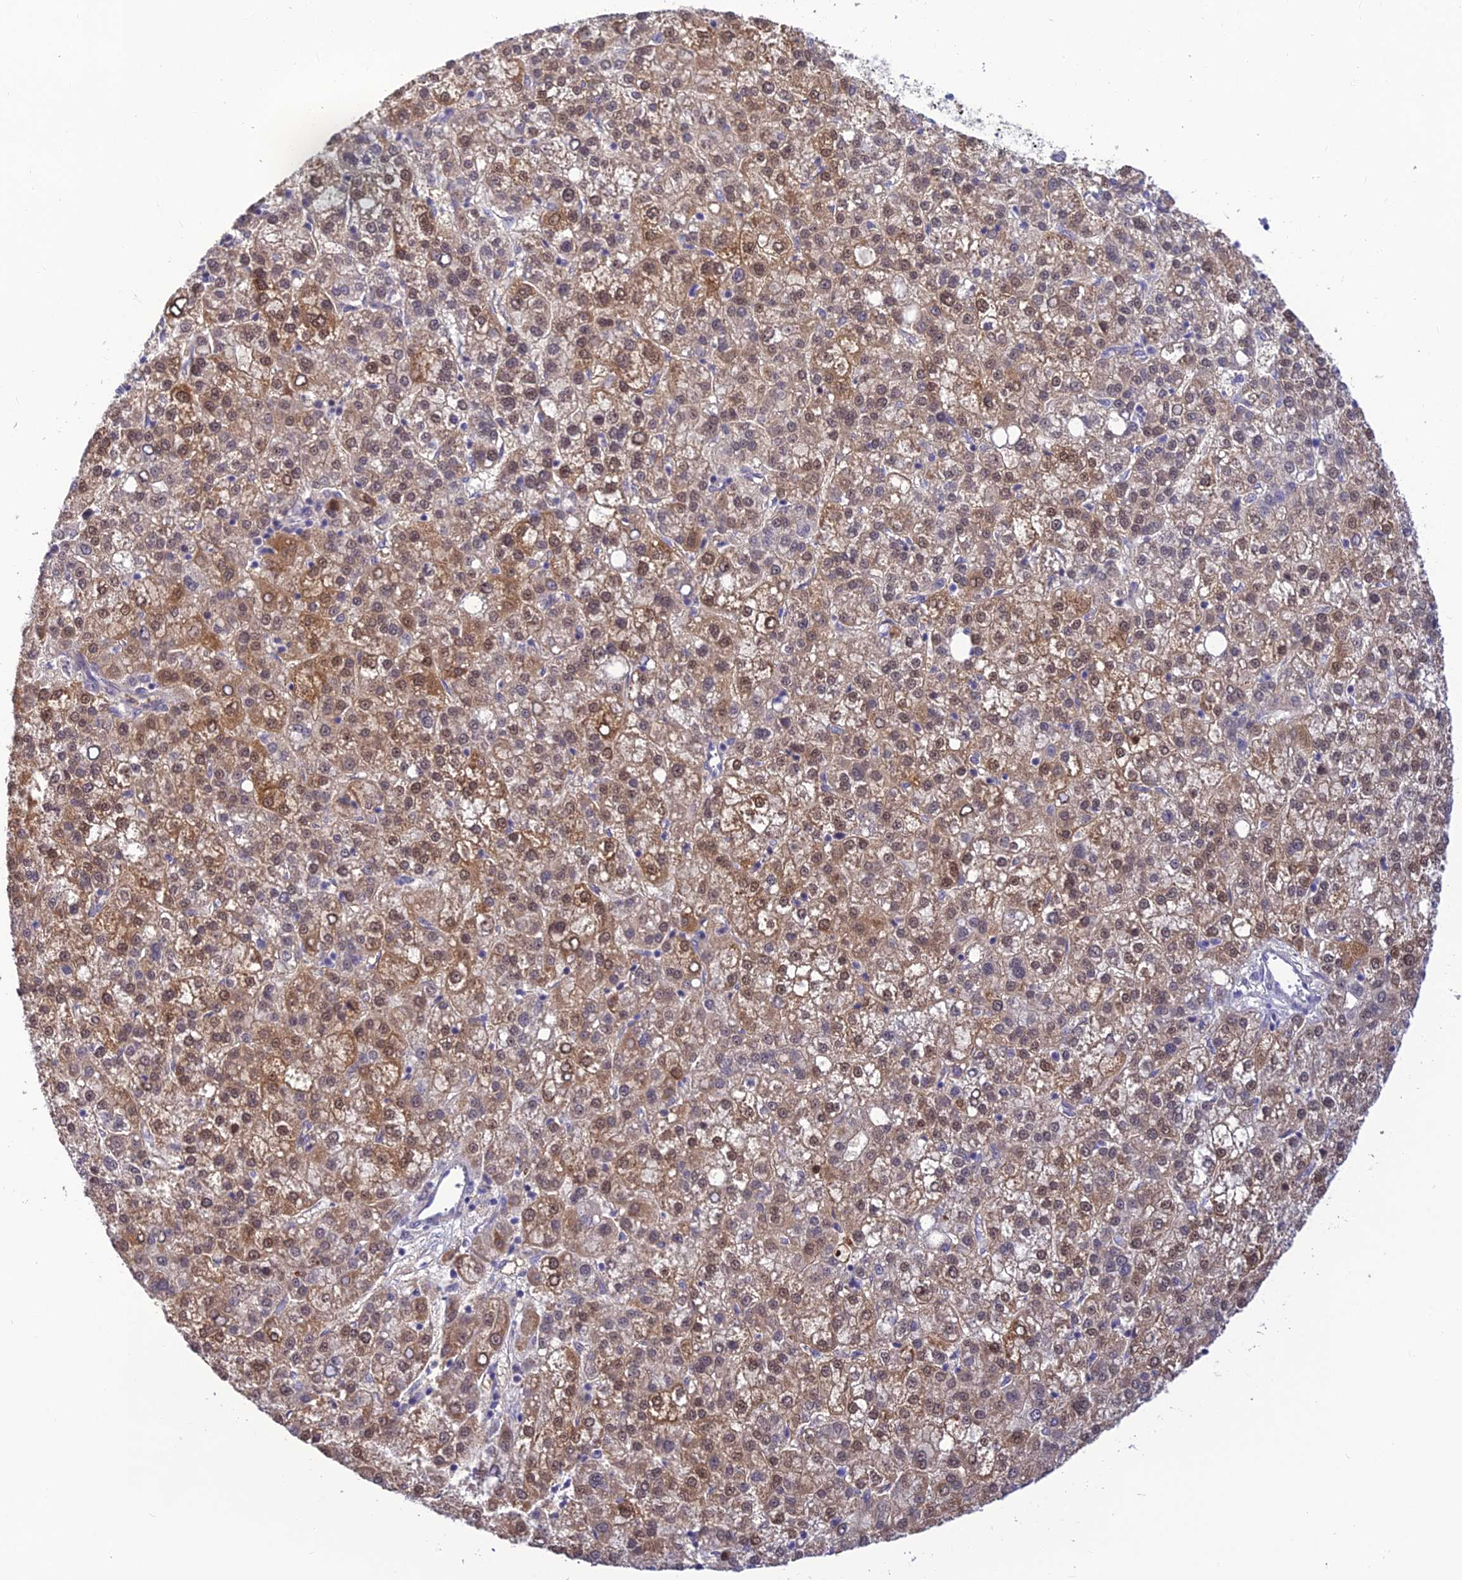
{"staining": {"intensity": "moderate", "quantity": ">75%", "location": "cytoplasmic/membranous,nuclear"}, "tissue": "liver cancer", "cell_type": "Tumor cells", "image_type": "cancer", "snomed": [{"axis": "morphology", "description": "Carcinoma, Hepatocellular, NOS"}, {"axis": "topography", "description": "Liver"}], "caption": "Immunohistochemistry (DAB (3,3'-diaminobenzidine)) staining of liver cancer (hepatocellular carcinoma) shows moderate cytoplasmic/membranous and nuclear protein positivity in about >75% of tumor cells.", "gene": "ASPDH", "patient": {"sex": "female", "age": 58}}